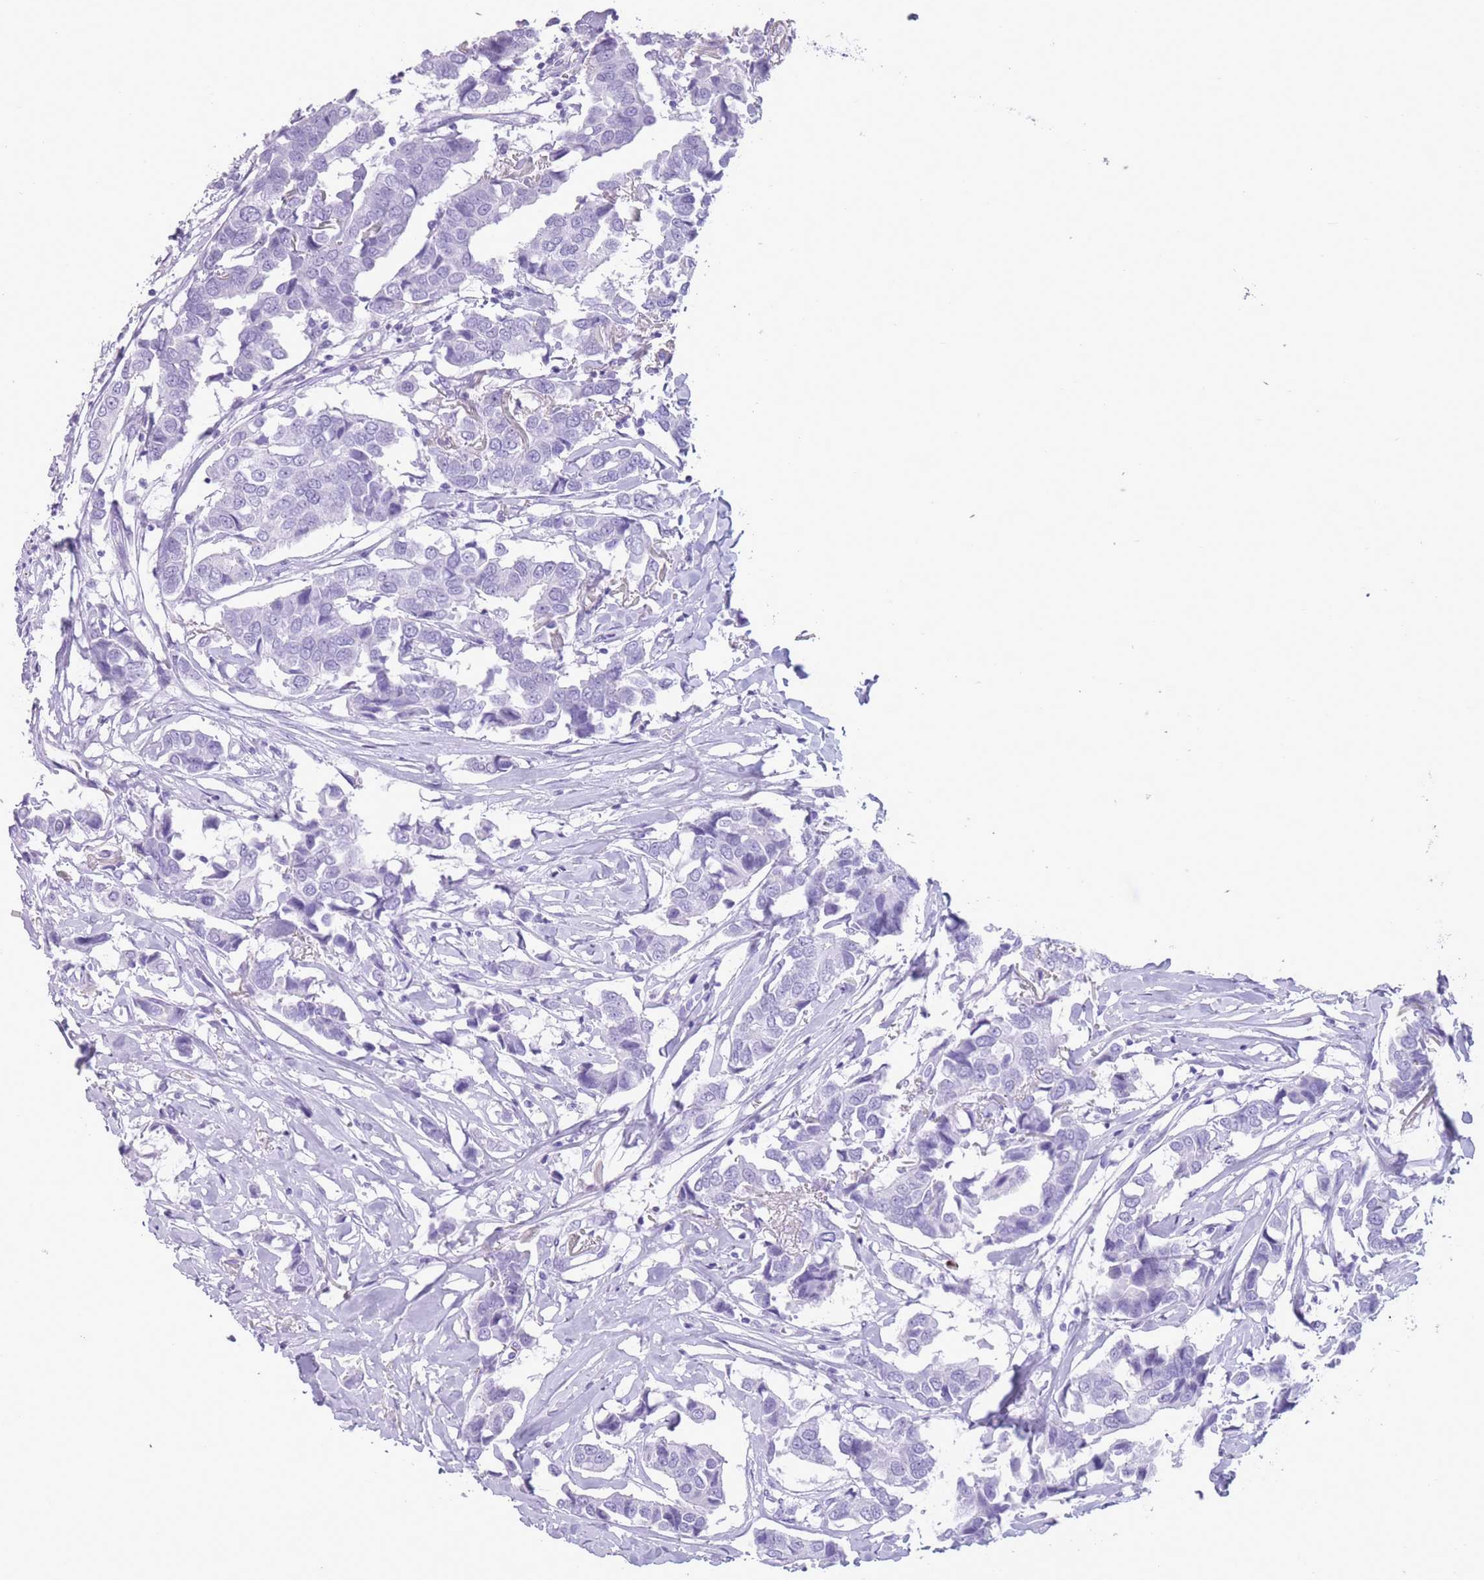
{"staining": {"intensity": "negative", "quantity": "none", "location": "none"}, "tissue": "breast cancer", "cell_type": "Tumor cells", "image_type": "cancer", "snomed": [{"axis": "morphology", "description": "Duct carcinoma"}, {"axis": "topography", "description": "Breast"}], "caption": "Tumor cells show no significant positivity in breast cancer.", "gene": "OR4F21", "patient": {"sex": "female", "age": 80}}